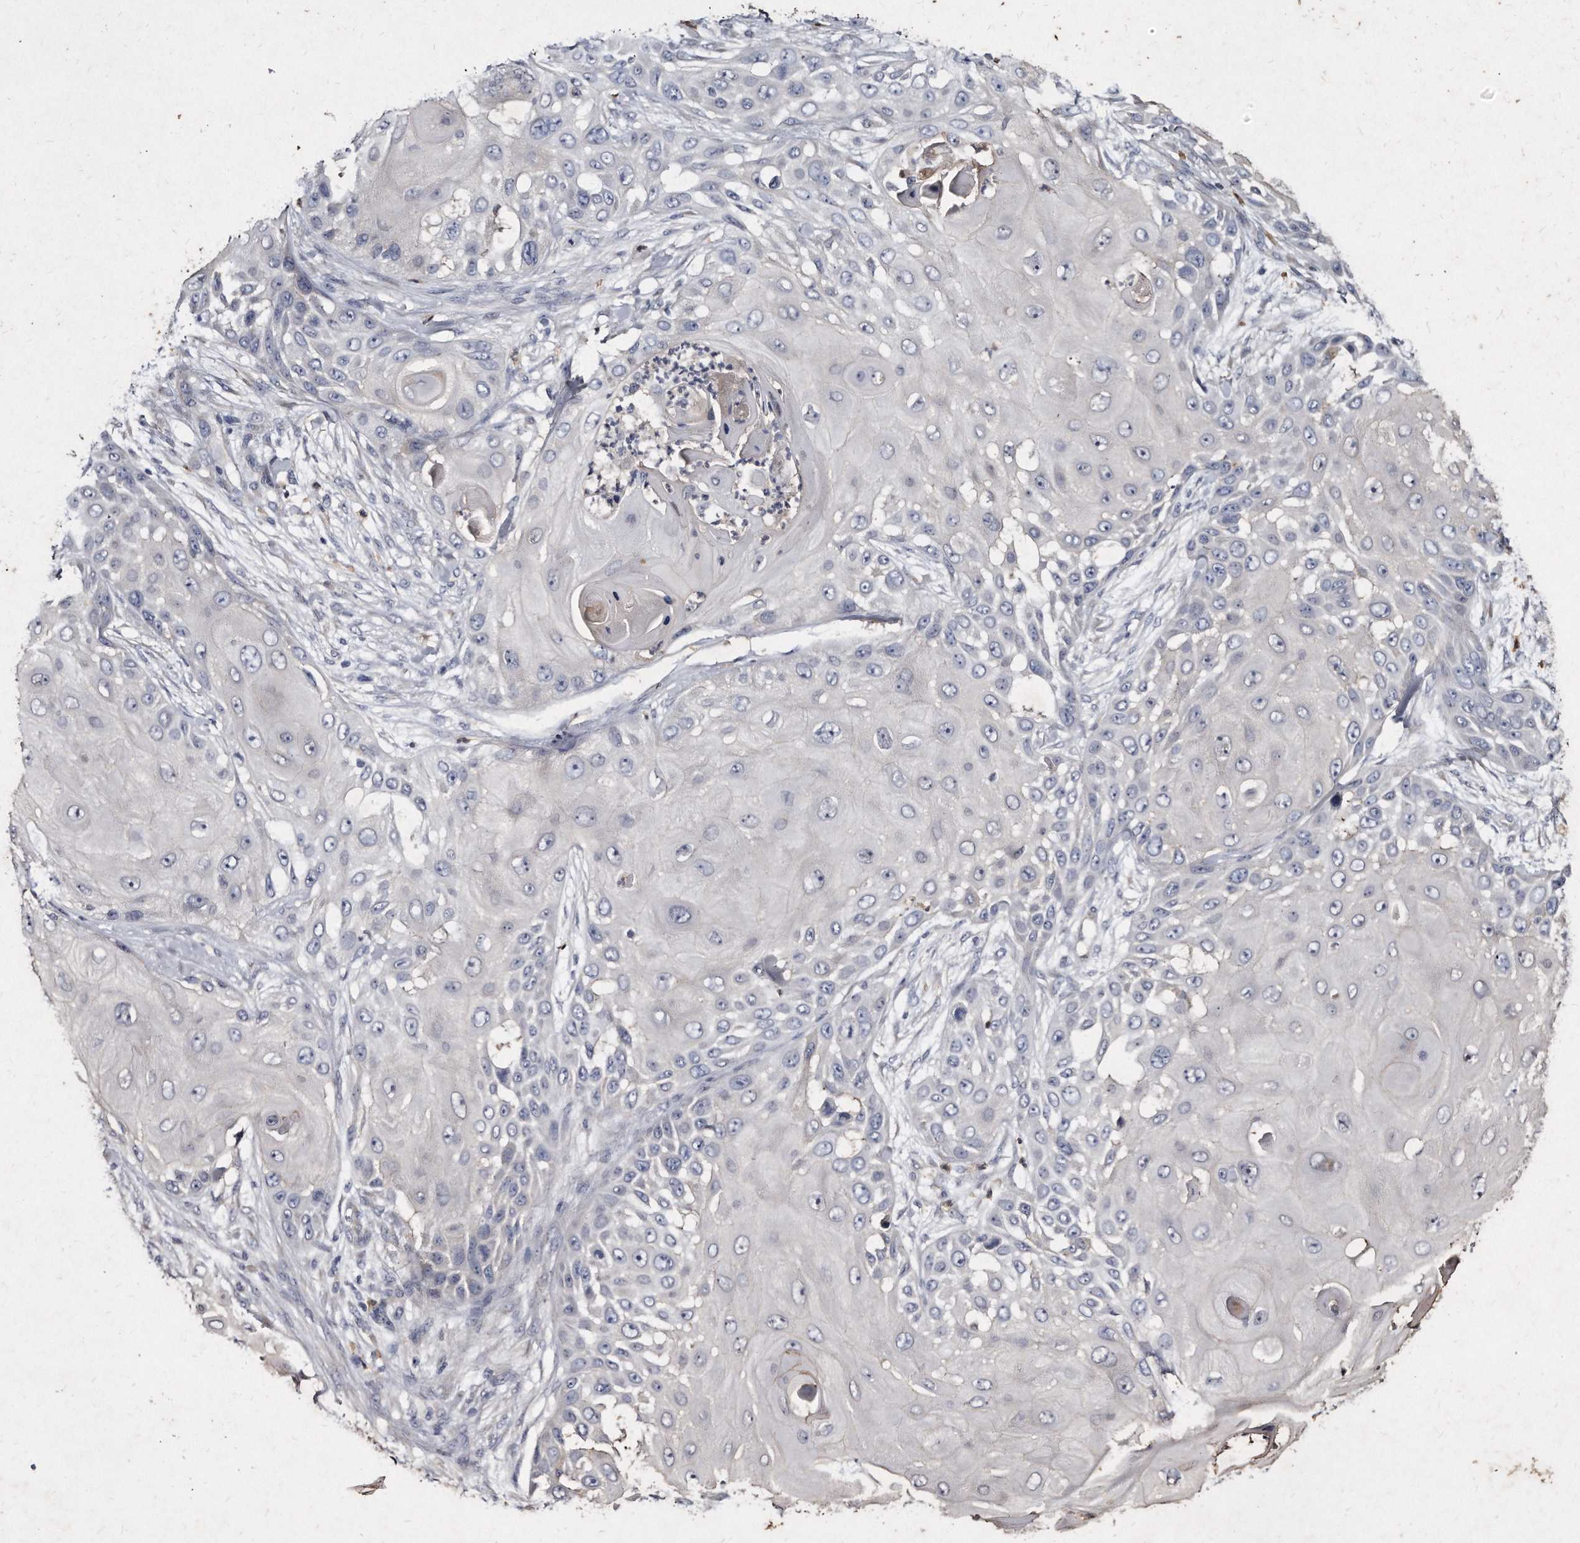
{"staining": {"intensity": "negative", "quantity": "none", "location": "none"}, "tissue": "skin cancer", "cell_type": "Tumor cells", "image_type": "cancer", "snomed": [{"axis": "morphology", "description": "Squamous cell carcinoma, NOS"}, {"axis": "topography", "description": "Skin"}], "caption": "High power microscopy image of an immunohistochemistry (IHC) micrograph of skin cancer, revealing no significant staining in tumor cells. Brightfield microscopy of immunohistochemistry stained with DAB (3,3'-diaminobenzidine) (brown) and hematoxylin (blue), captured at high magnification.", "gene": "KLHDC3", "patient": {"sex": "female", "age": 44}}